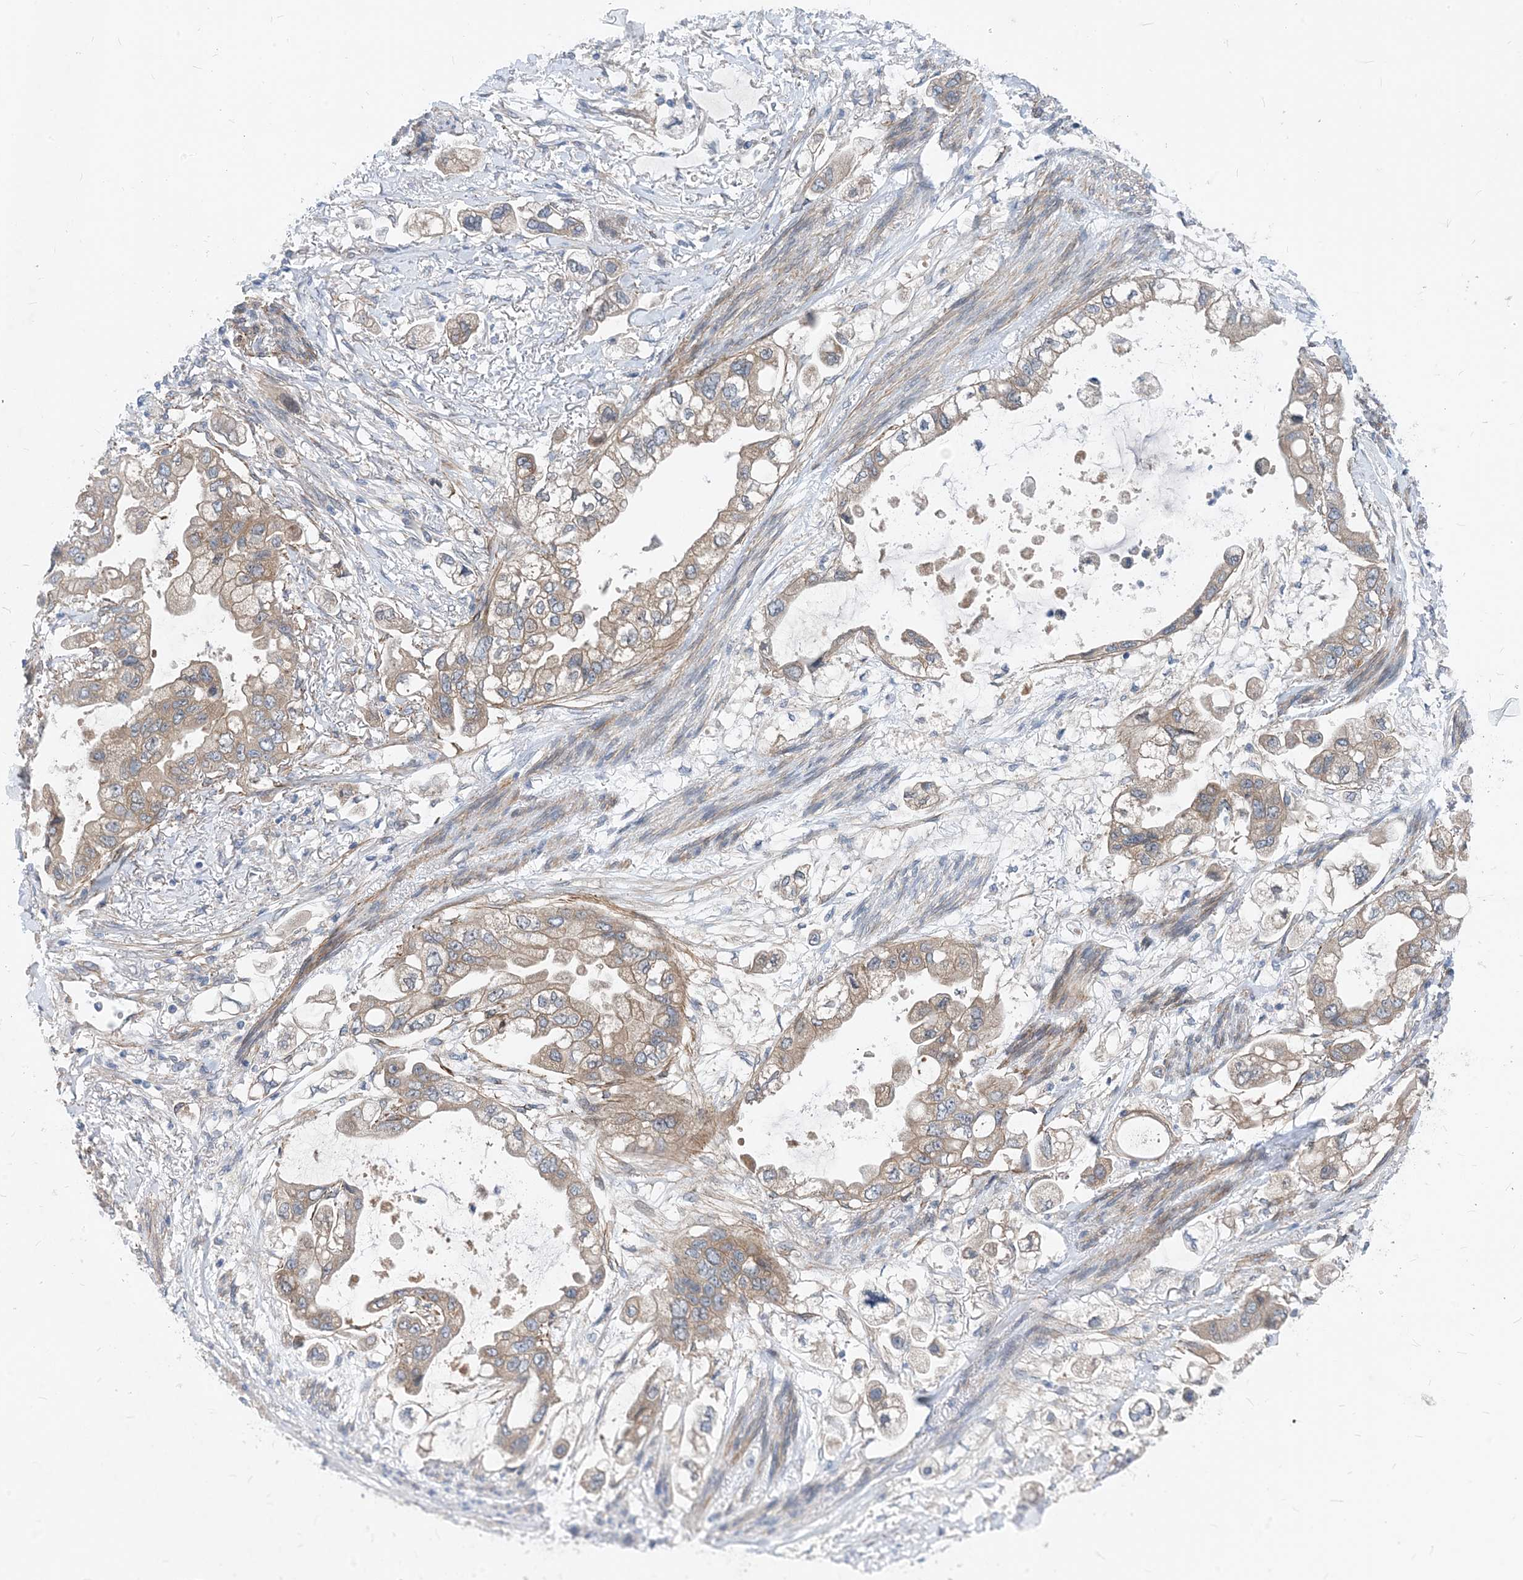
{"staining": {"intensity": "moderate", "quantity": "25%-75%", "location": "cytoplasmic/membranous"}, "tissue": "stomach cancer", "cell_type": "Tumor cells", "image_type": "cancer", "snomed": [{"axis": "morphology", "description": "Adenocarcinoma, NOS"}, {"axis": "topography", "description": "Stomach"}], "caption": "The immunohistochemical stain highlights moderate cytoplasmic/membranous expression in tumor cells of stomach cancer tissue.", "gene": "PLEKHA3", "patient": {"sex": "male", "age": 62}}